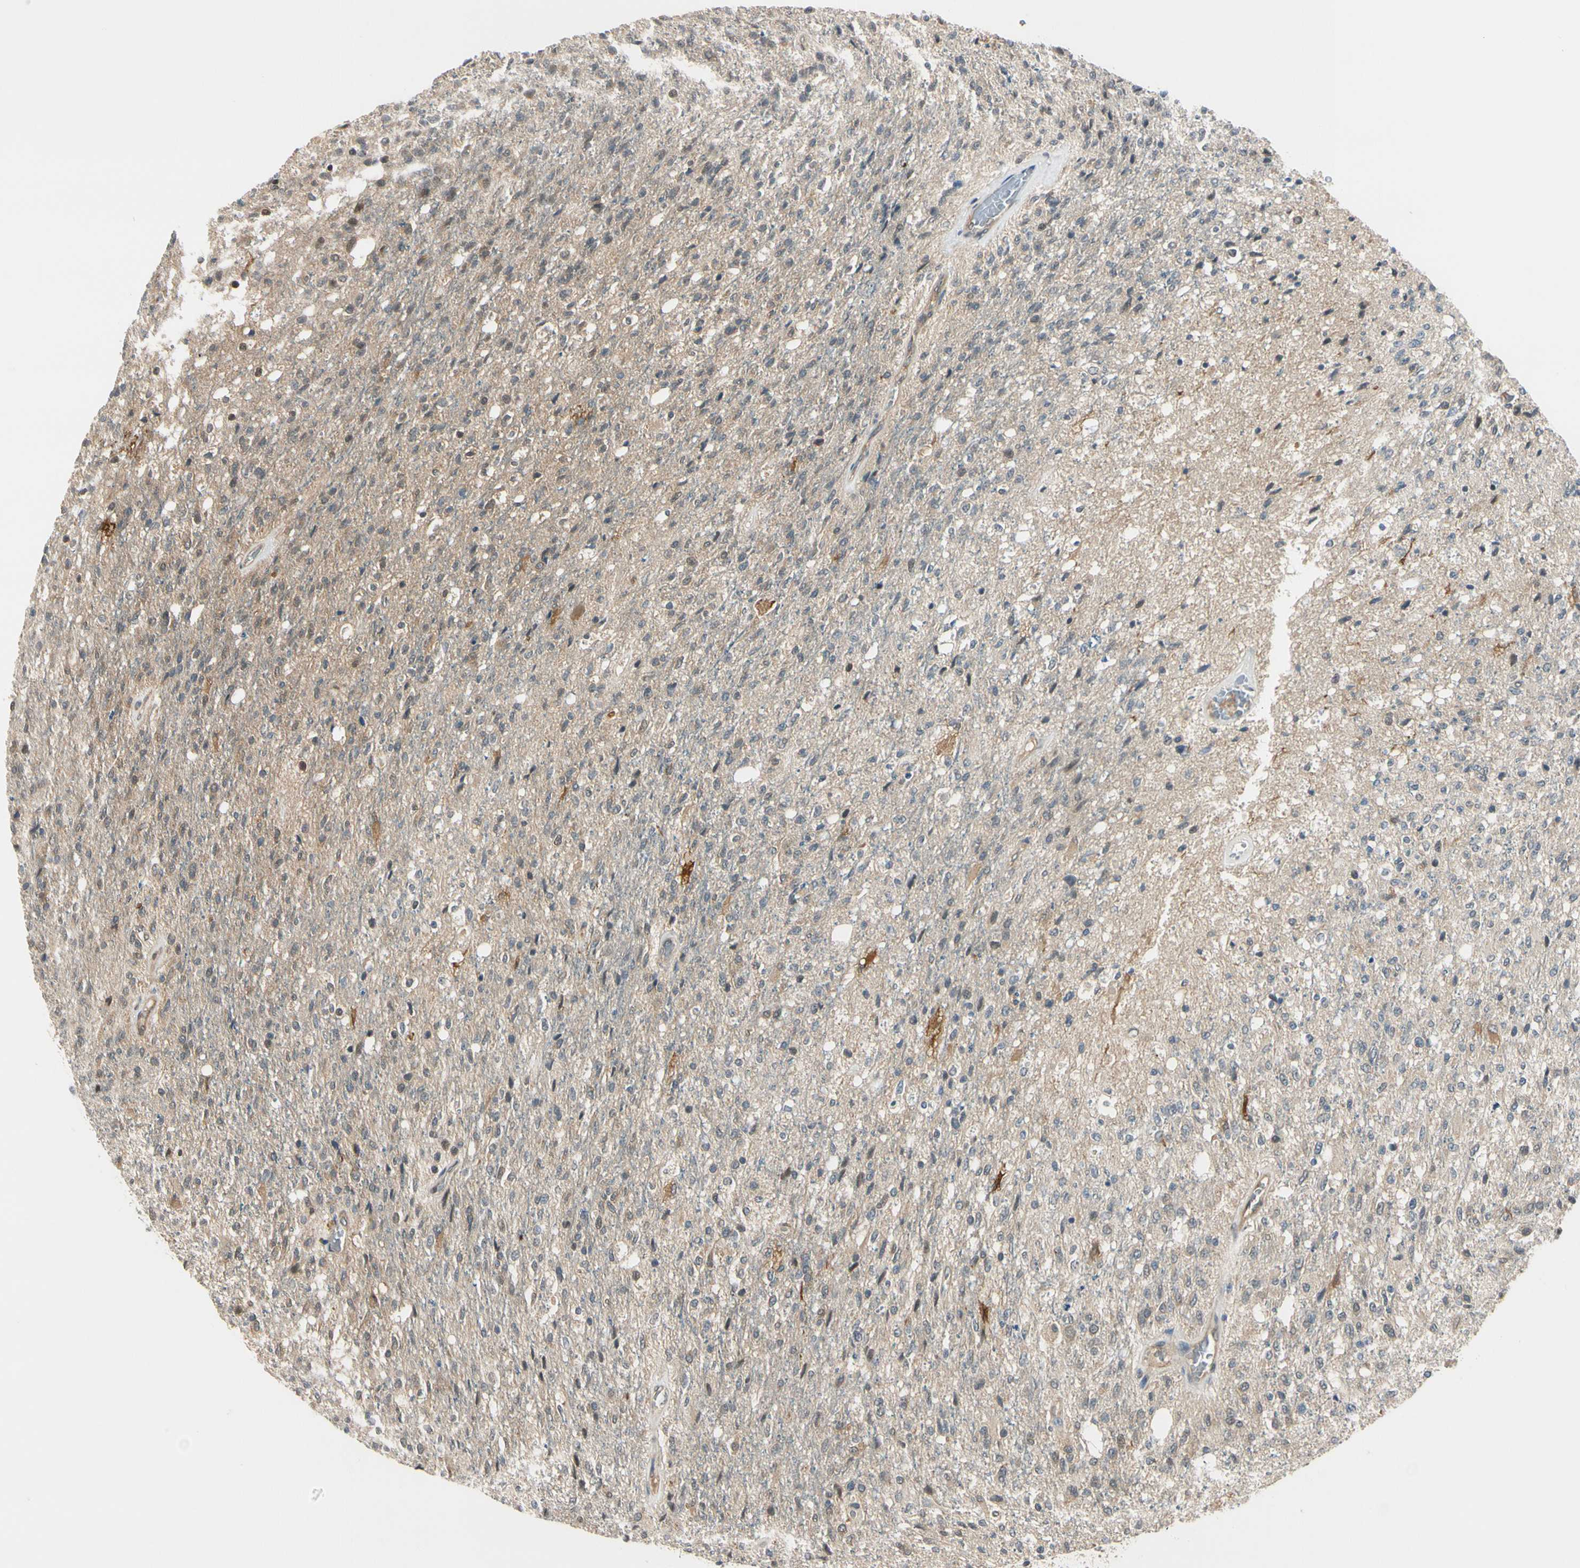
{"staining": {"intensity": "weak", "quantity": ">75%", "location": "cytoplasmic/membranous"}, "tissue": "glioma", "cell_type": "Tumor cells", "image_type": "cancer", "snomed": [{"axis": "morphology", "description": "Normal tissue, NOS"}, {"axis": "morphology", "description": "Glioma, malignant, High grade"}, {"axis": "topography", "description": "Cerebral cortex"}], "caption": "Immunohistochemical staining of human glioma displays weak cytoplasmic/membranous protein expression in about >75% of tumor cells.", "gene": "RASGRF1", "patient": {"sex": "male", "age": 77}}